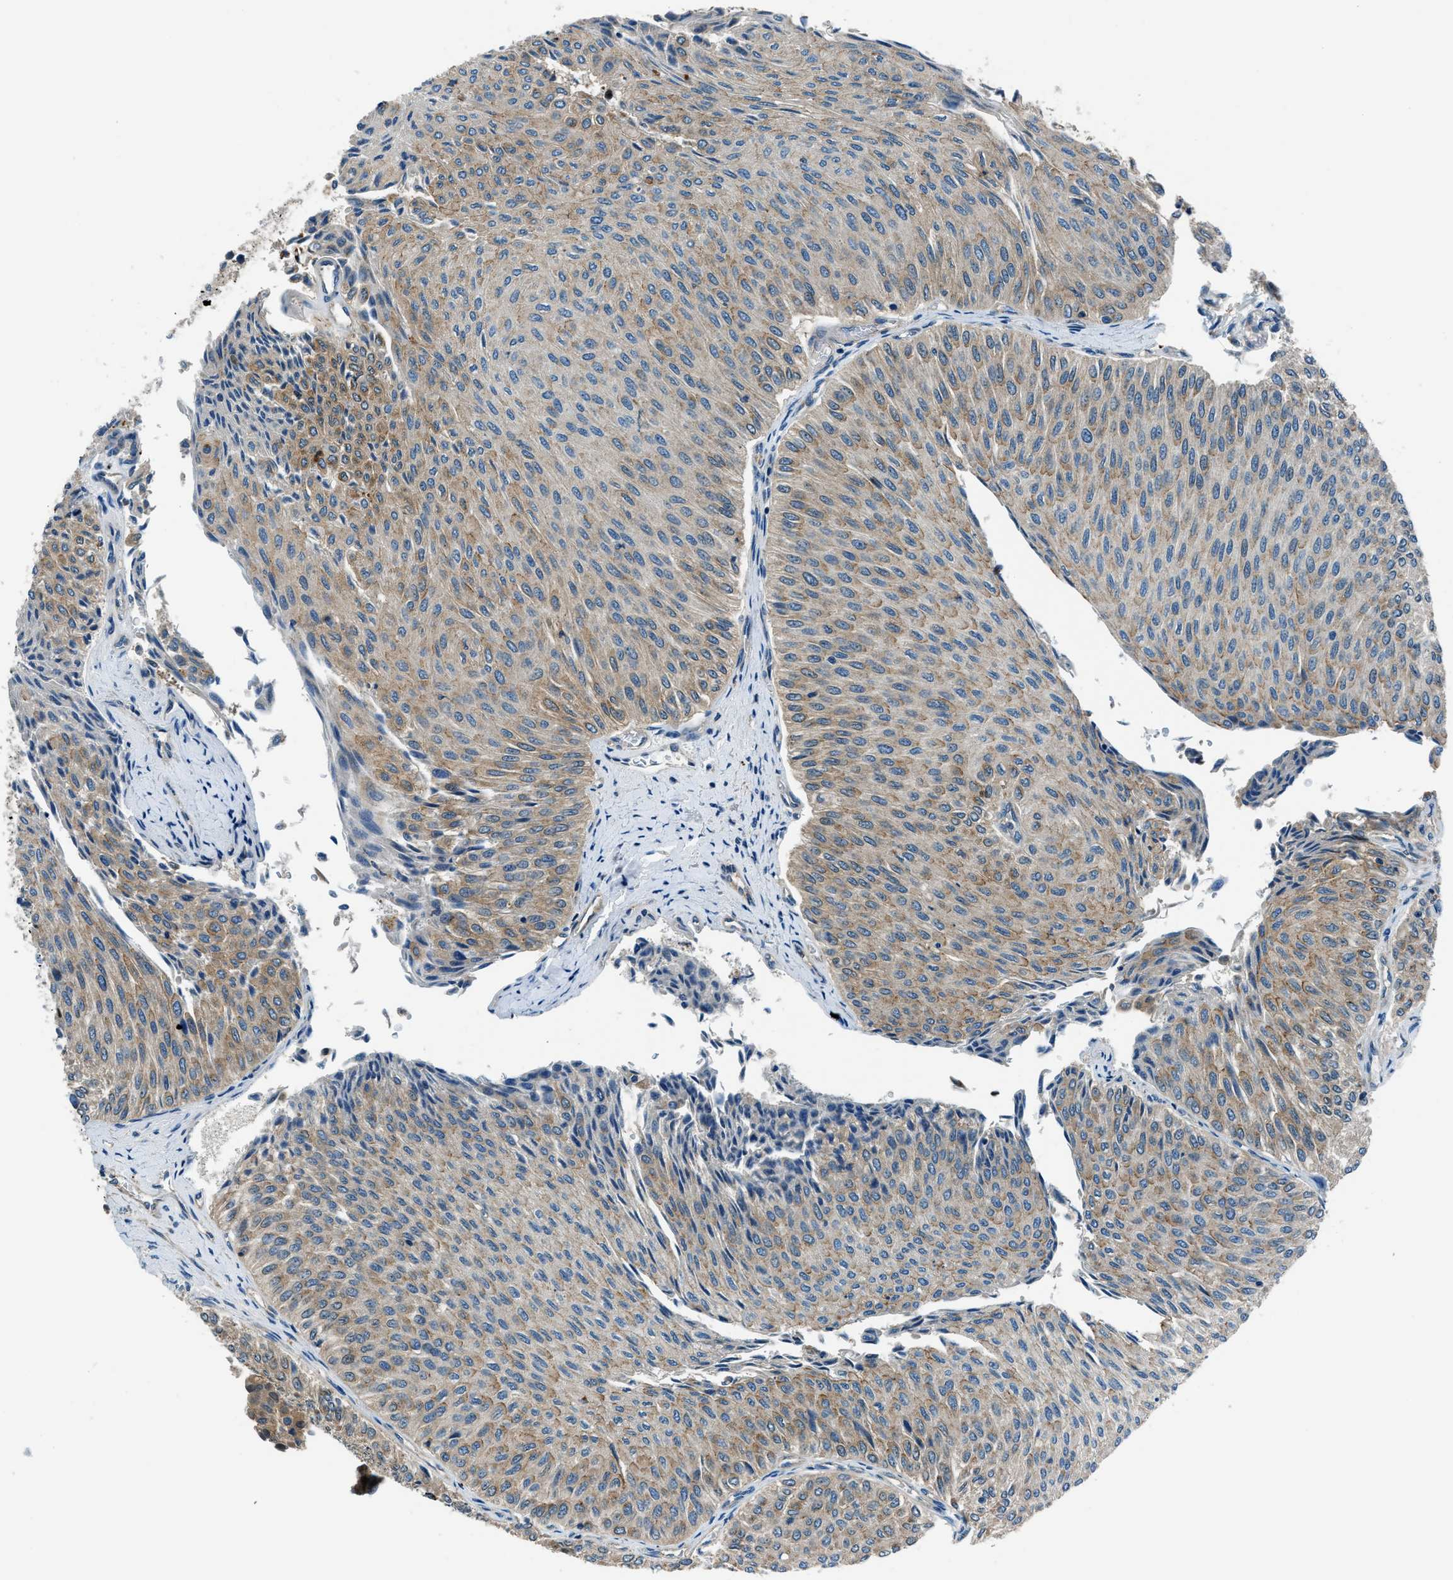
{"staining": {"intensity": "weak", "quantity": ">75%", "location": "cytoplasmic/membranous"}, "tissue": "urothelial cancer", "cell_type": "Tumor cells", "image_type": "cancer", "snomed": [{"axis": "morphology", "description": "Urothelial carcinoma, Low grade"}, {"axis": "topography", "description": "Urinary bladder"}], "caption": "Protein staining of urothelial carcinoma (low-grade) tissue displays weak cytoplasmic/membranous expression in about >75% of tumor cells.", "gene": "SLC19A2", "patient": {"sex": "male", "age": 78}}